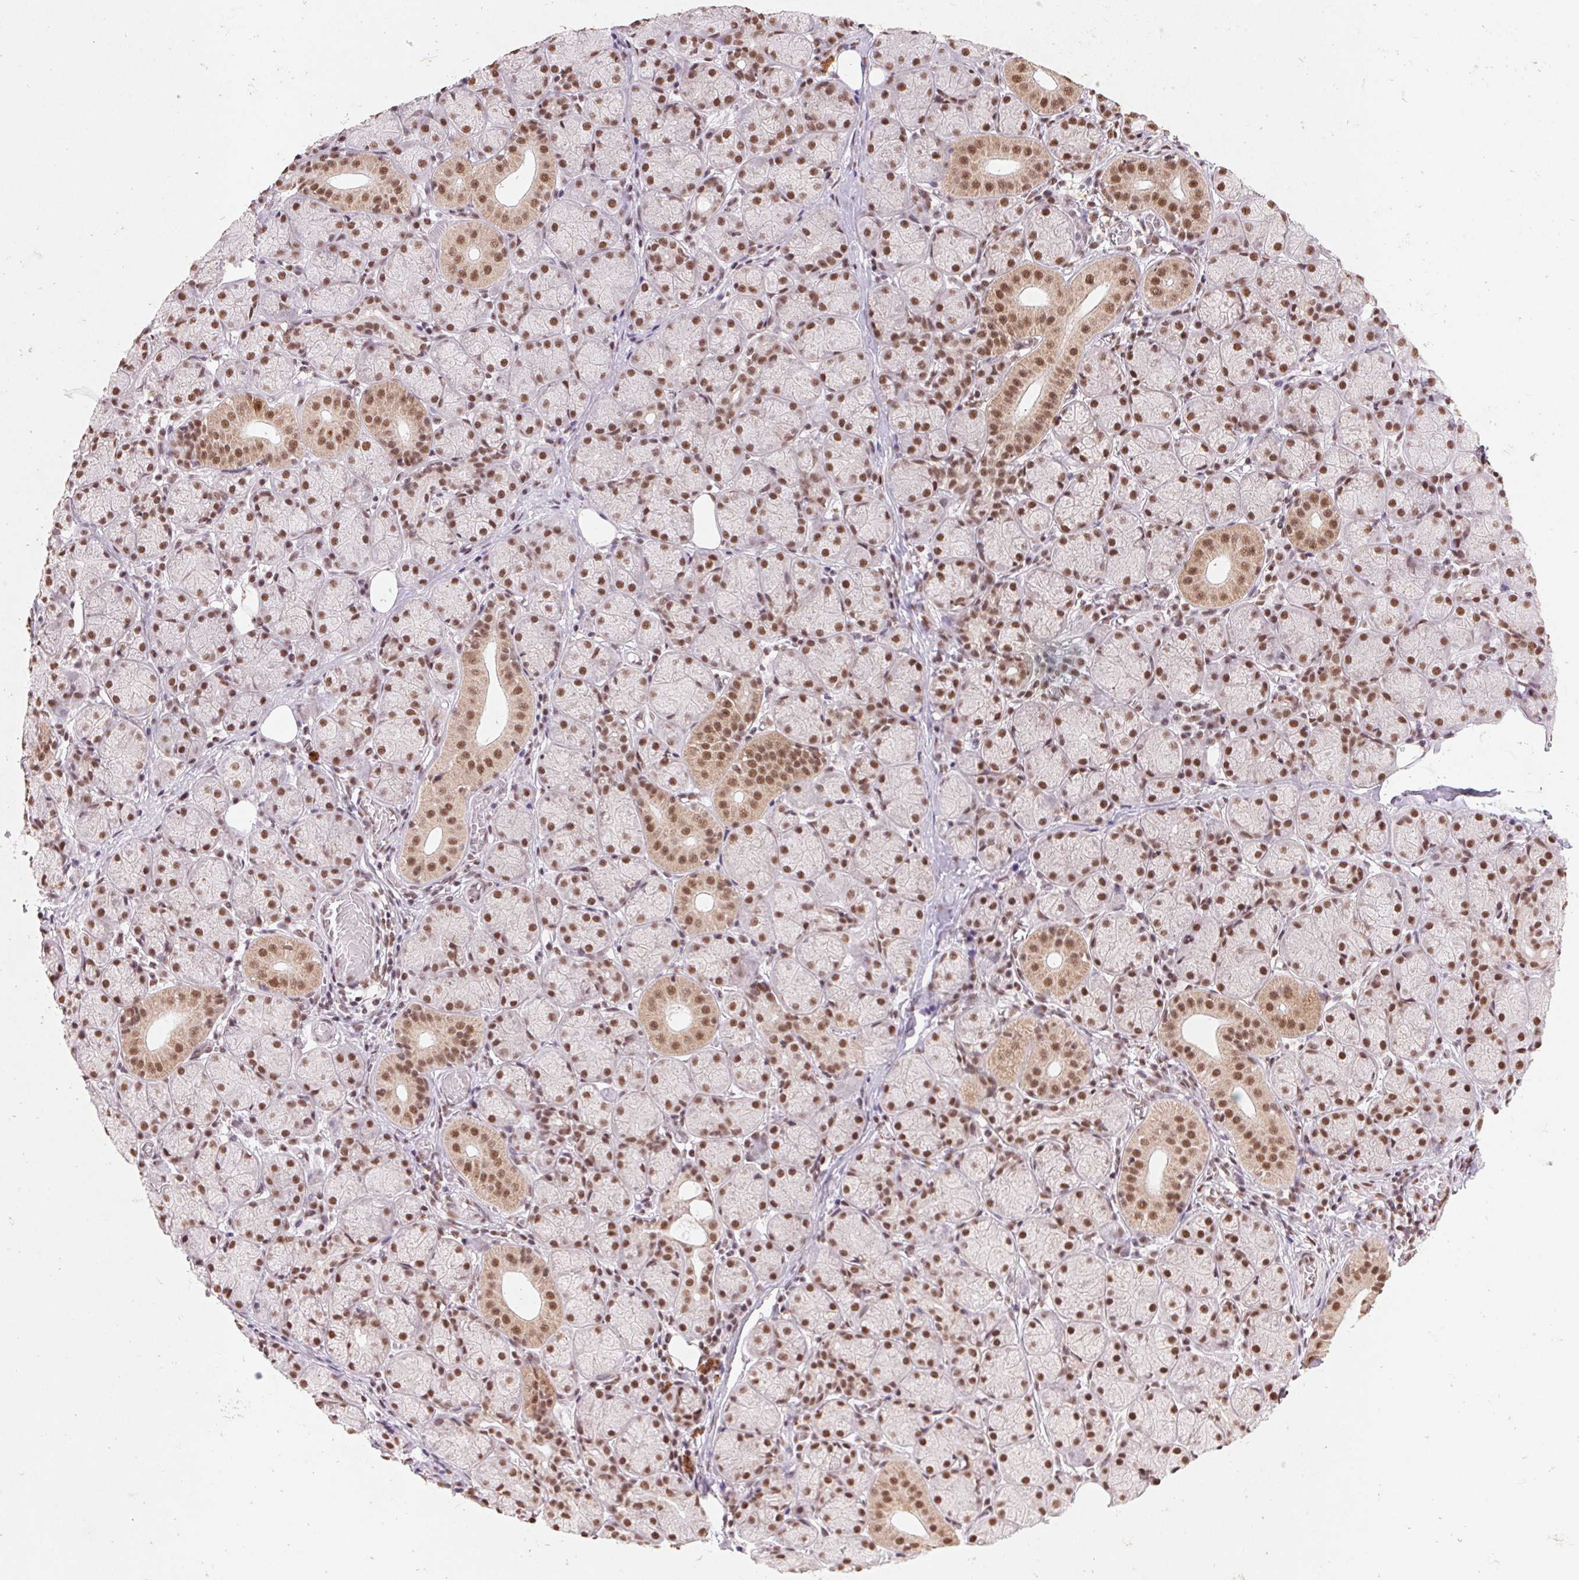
{"staining": {"intensity": "moderate", "quantity": ">75%", "location": "cytoplasmic/membranous,nuclear"}, "tissue": "salivary gland", "cell_type": "Glandular cells", "image_type": "normal", "snomed": [{"axis": "morphology", "description": "Normal tissue, NOS"}, {"axis": "topography", "description": "Salivary gland"}, {"axis": "topography", "description": "Peripheral nerve tissue"}], "caption": "This photomicrograph shows immunohistochemistry staining of unremarkable salivary gland, with medium moderate cytoplasmic/membranous,nuclear positivity in approximately >75% of glandular cells.", "gene": "SNRPG", "patient": {"sex": "female", "age": 24}}